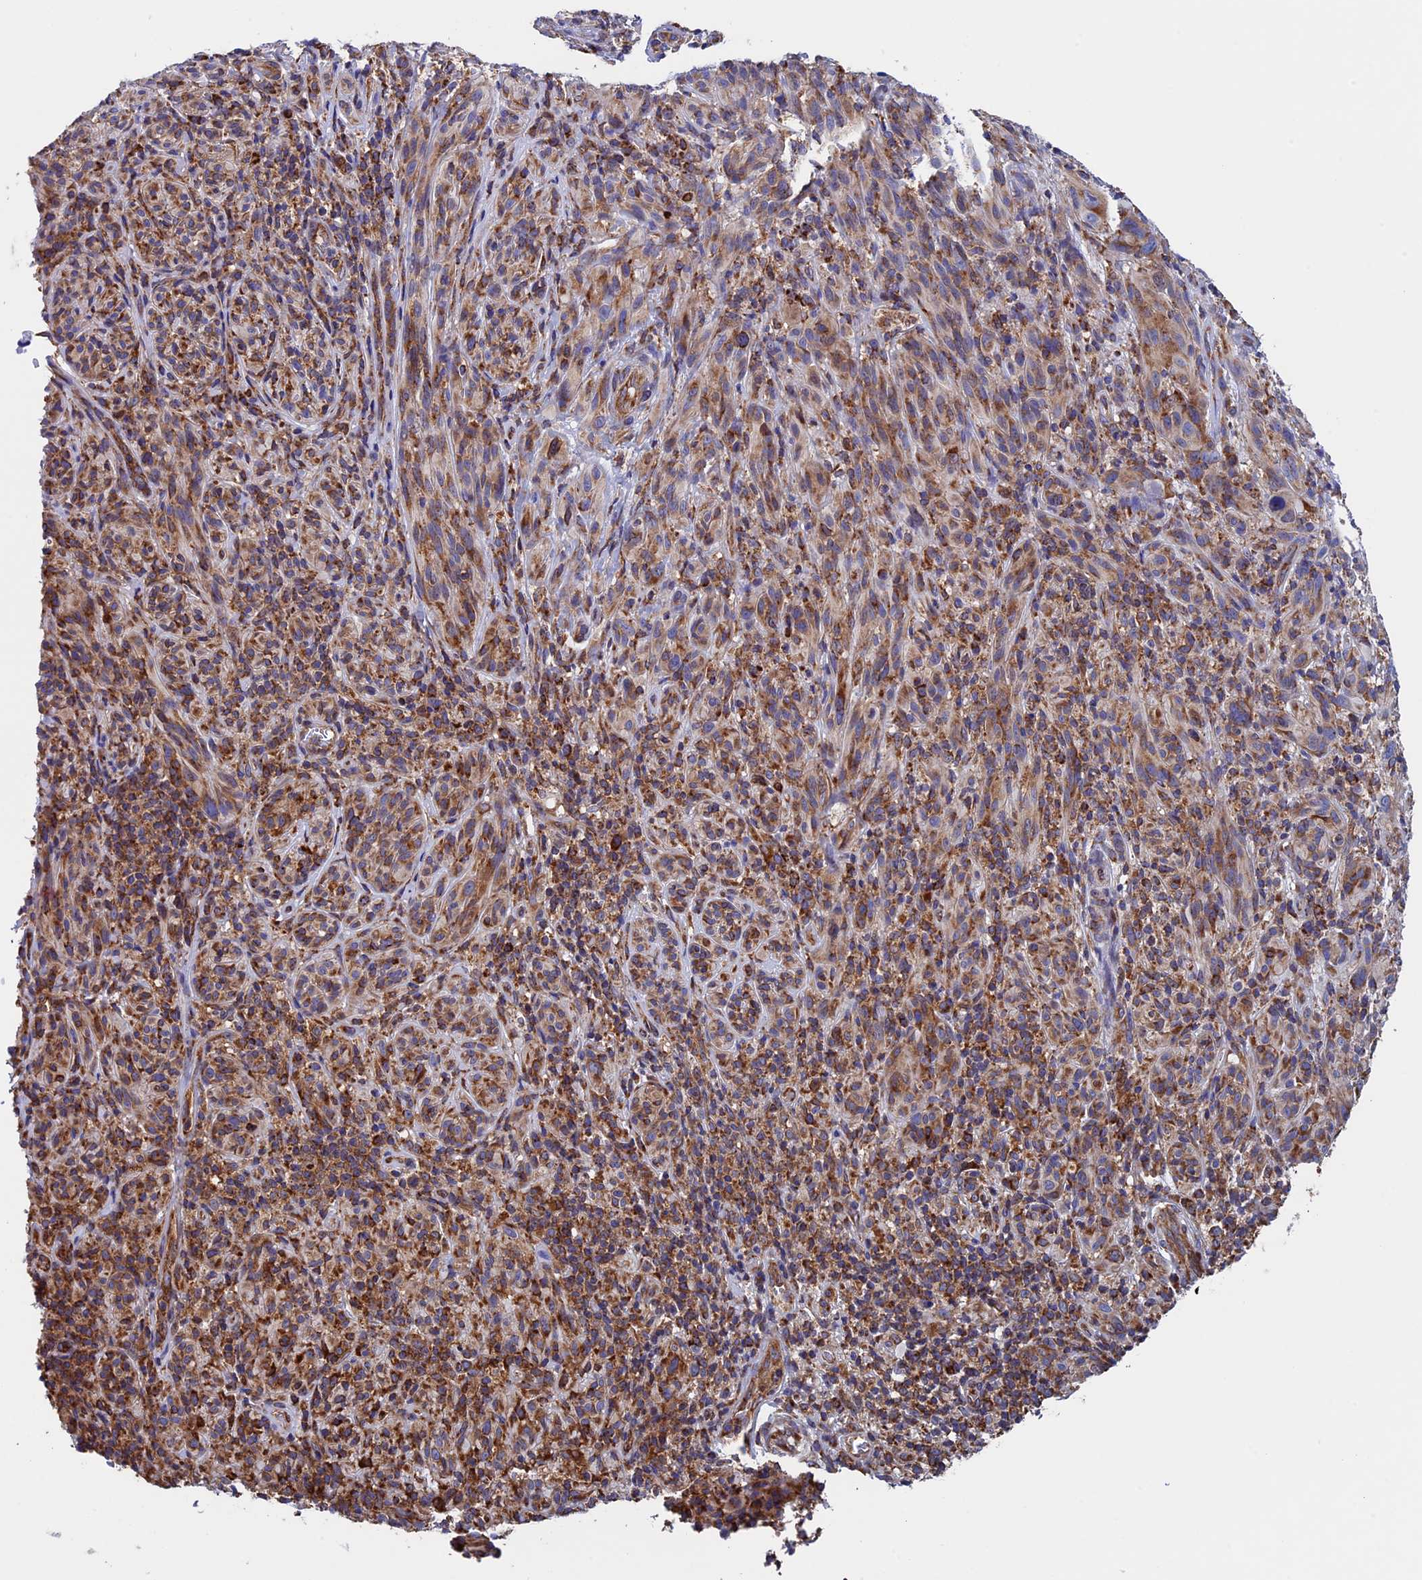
{"staining": {"intensity": "moderate", "quantity": ">75%", "location": "cytoplasmic/membranous"}, "tissue": "melanoma", "cell_type": "Tumor cells", "image_type": "cancer", "snomed": [{"axis": "morphology", "description": "Malignant melanoma, NOS"}, {"axis": "topography", "description": "Skin of head"}], "caption": "Melanoma stained with a protein marker demonstrates moderate staining in tumor cells.", "gene": "SLC9A5", "patient": {"sex": "male", "age": 96}}